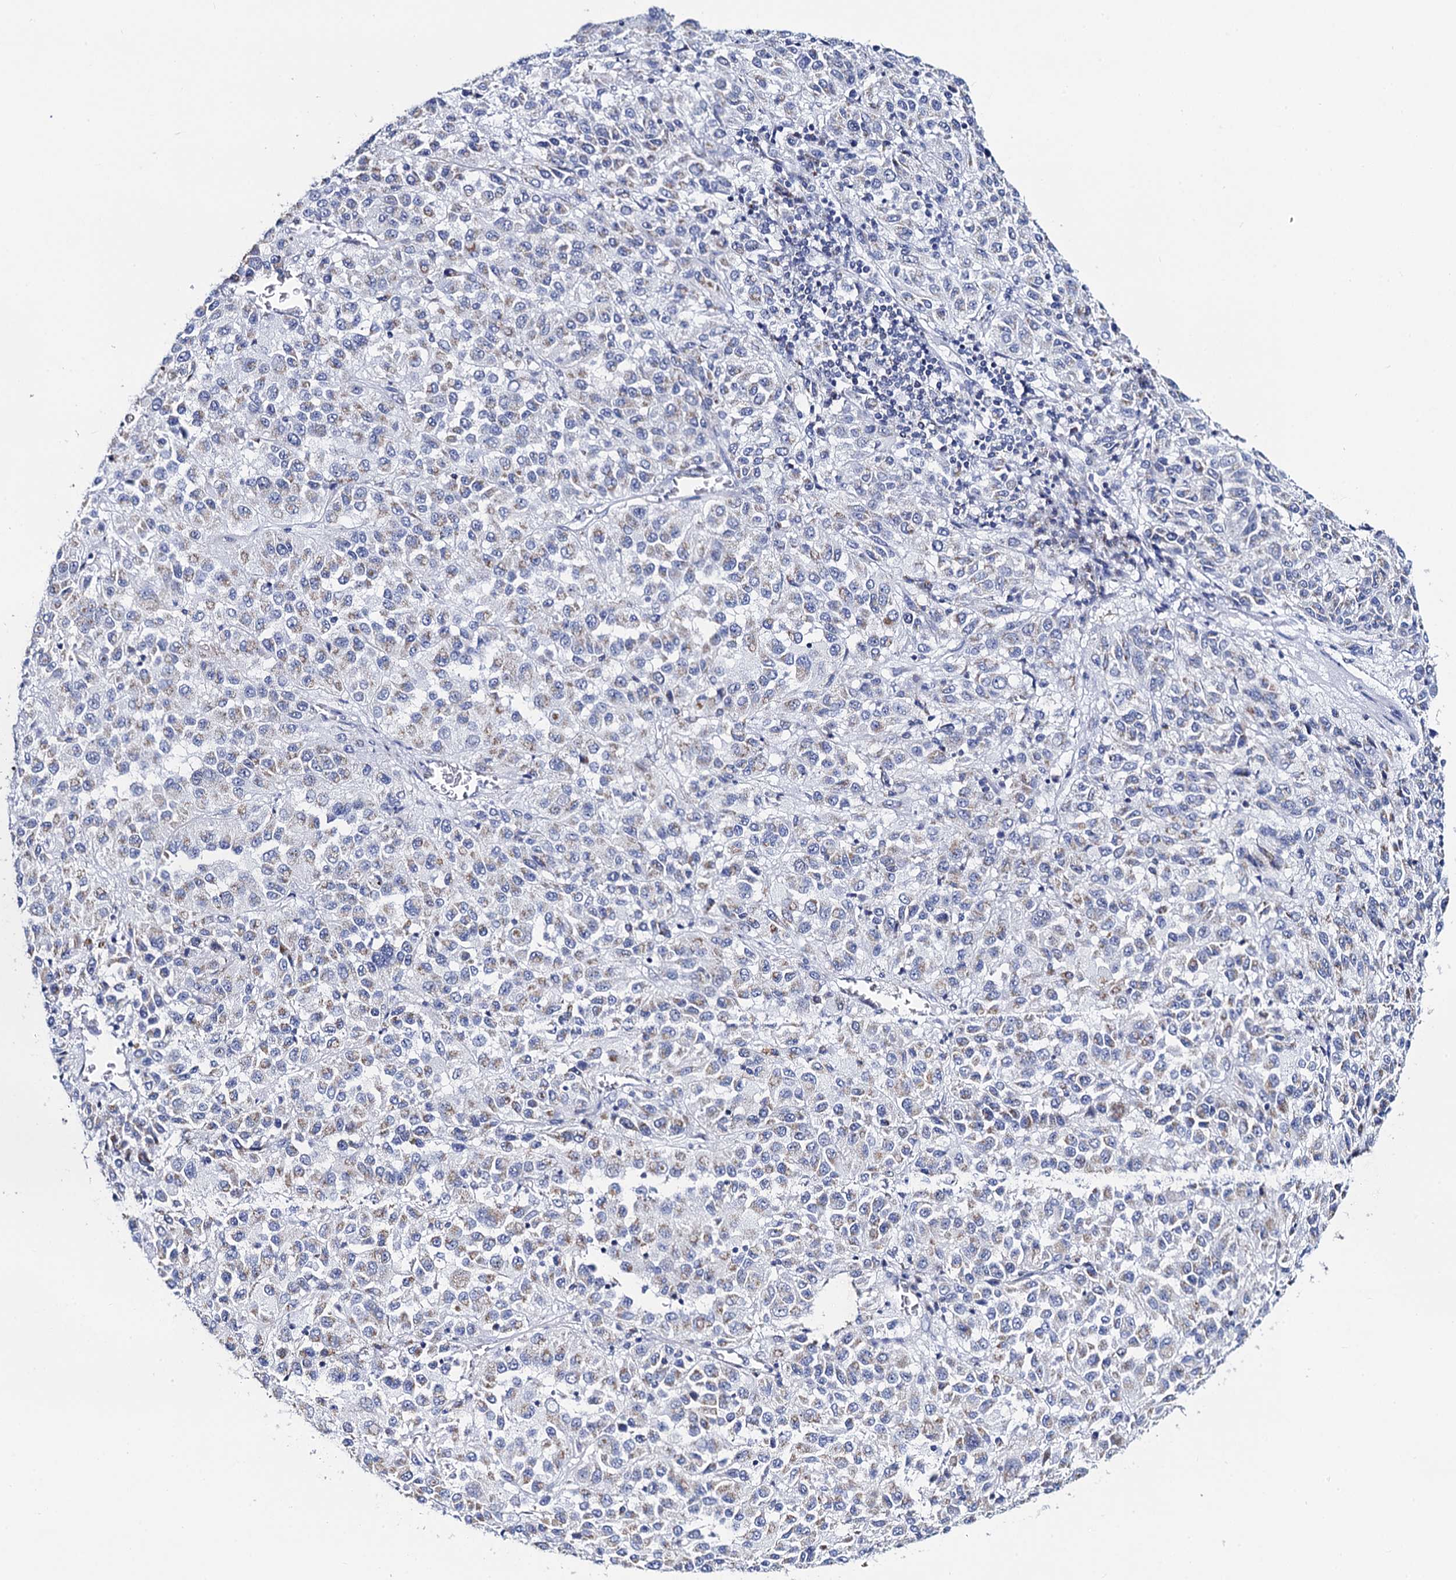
{"staining": {"intensity": "weak", "quantity": "<25%", "location": "cytoplasmic/membranous"}, "tissue": "melanoma", "cell_type": "Tumor cells", "image_type": "cancer", "snomed": [{"axis": "morphology", "description": "Malignant melanoma, Metastatic site"}, {"axis": "topography", "description": "Lung"}], "caption": "Immunohistochemistry of malignant melanoma (metastatic site) exhibits no positivity in tumor cells. The staining was performed using DAB (3,3'-diaminobenzidine) to visualize the protein expression in brown, while the nuclei were stained in blue with hematoxylin (Magnification: 20x).", "gene": "ACADSB", "patient": {"sex": "male", "age": 64}}